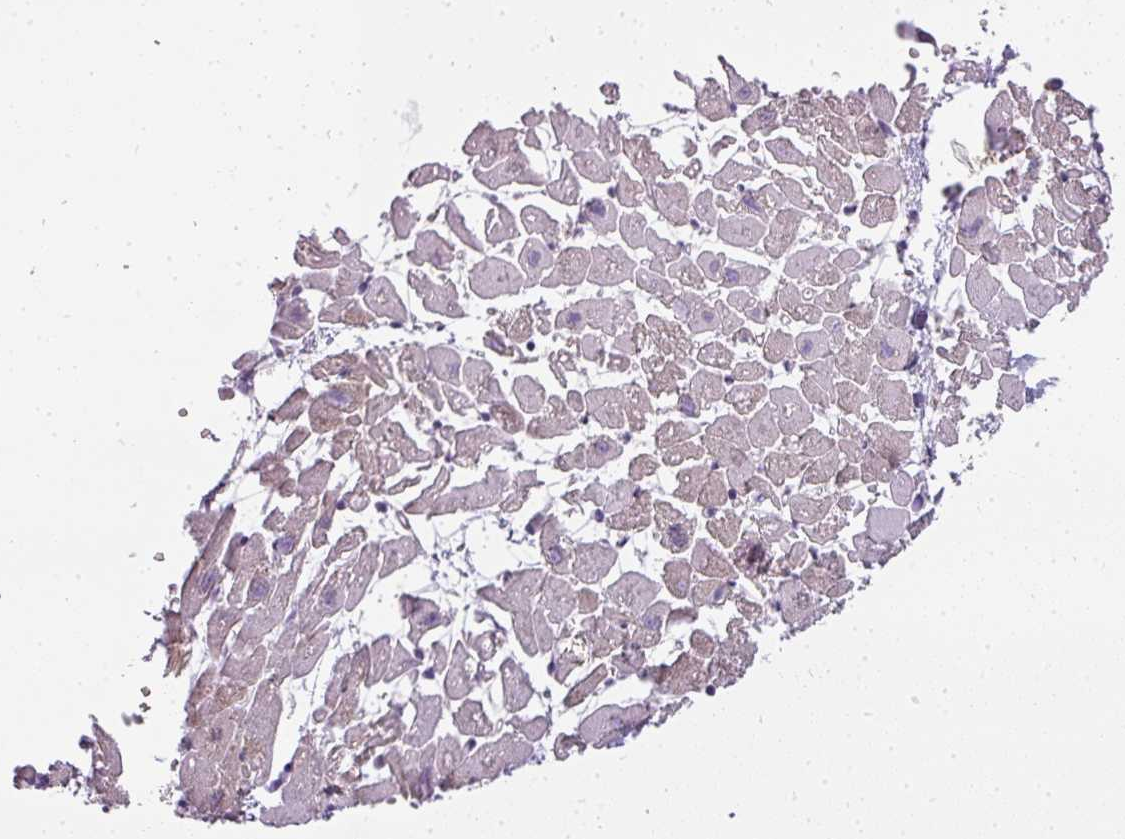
{"staining": {"intensity": "weak", "quantity": "<25%", "location": "cytoplasmic/membranous"}, "tissue": "heart muscle", "cell_type": "Cardiomyocytes", "image_type": "normal", "snomed": [{"axis": "morphology", "description": "Normal tissue, NOS"}, {"axis": "topography", "description": "Heart"}], "caption": "High power microscopy histopathology image of an IHC image of unremarkable heart muscle, revealing no significant expression in cardiomyocytes.", "gene": "ATP6V1D", "patient": {"sex": "female", "age": 64}}